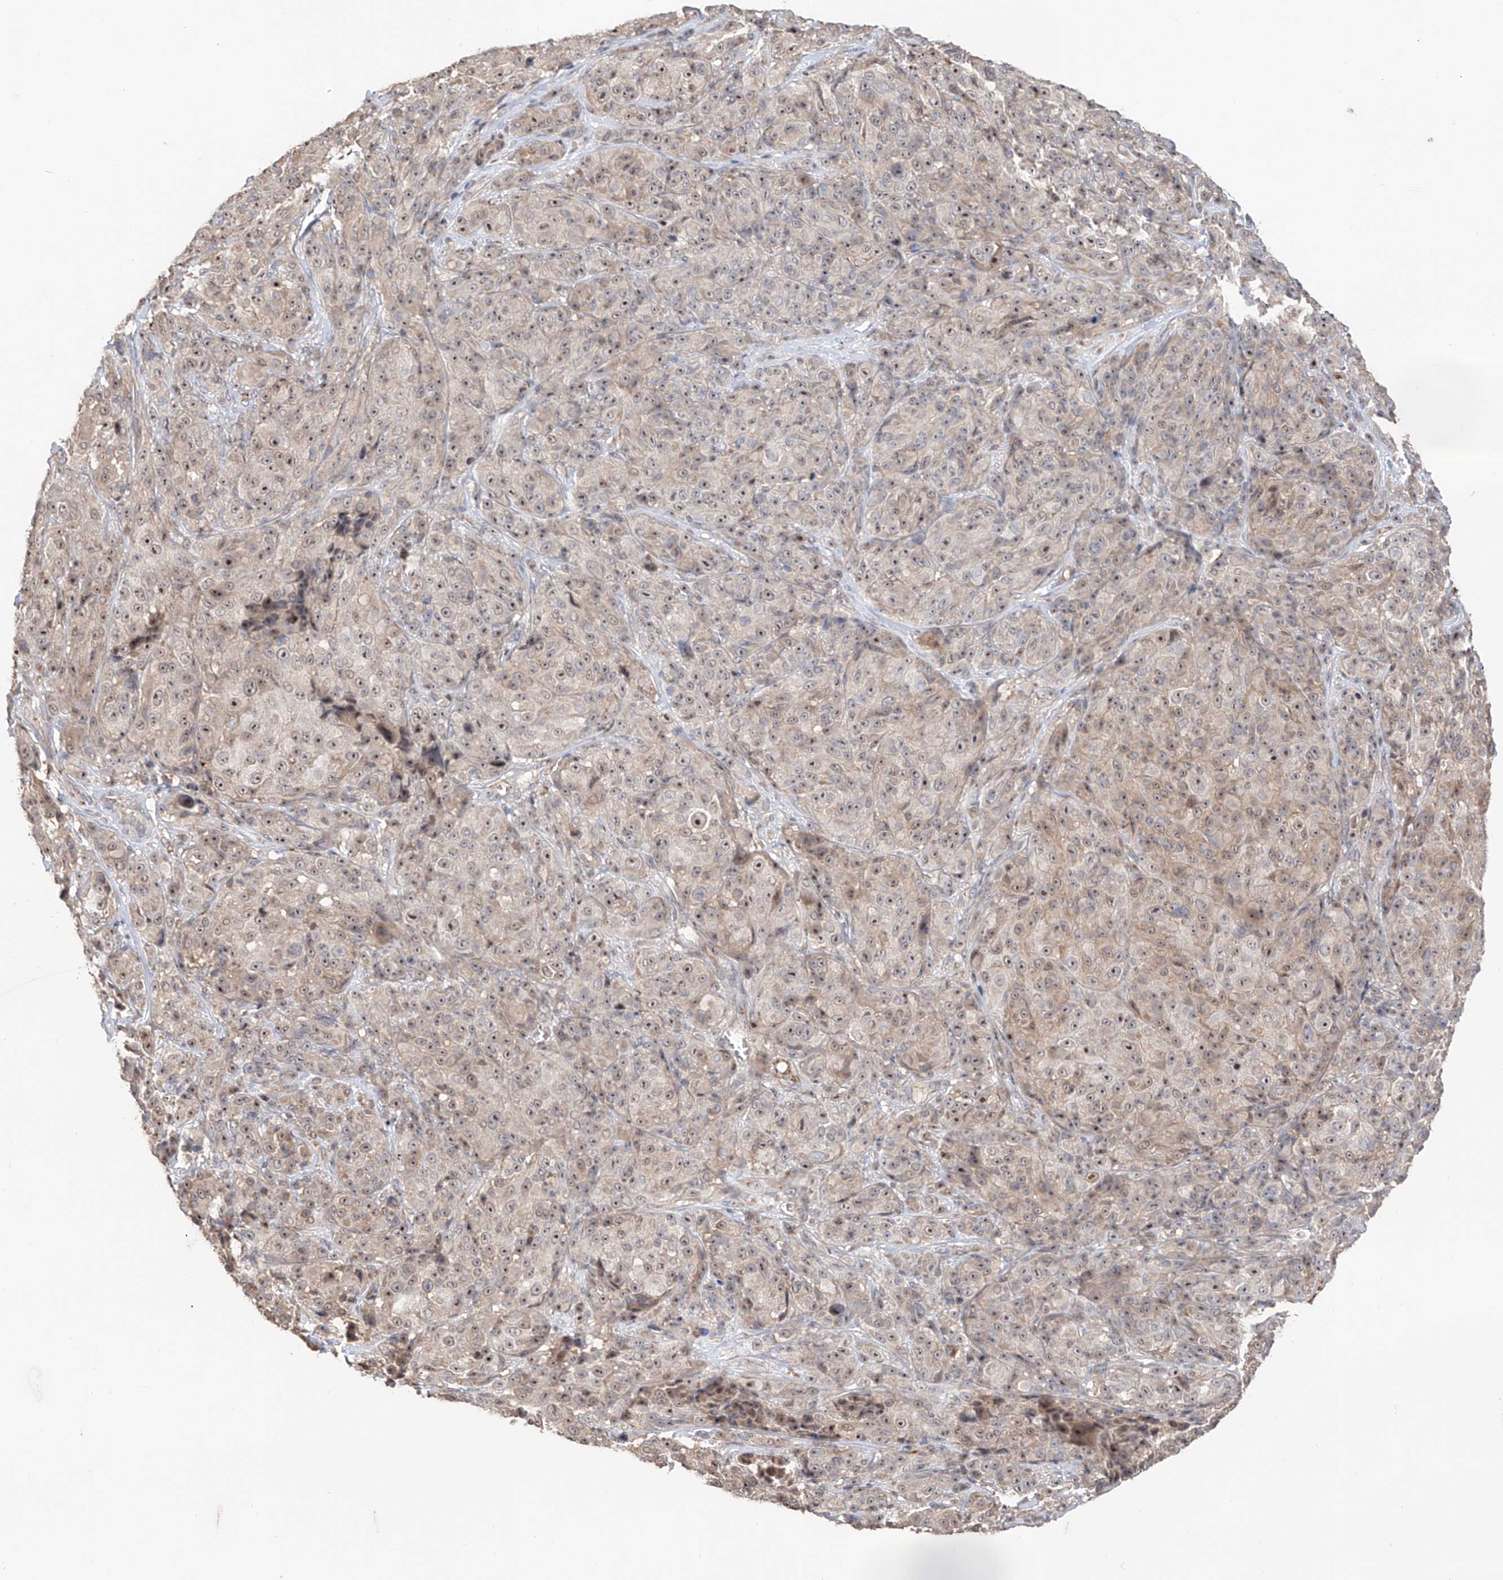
{"staining": {"intensity": "weak", "quantity": ">75%", "location": "cytoplasmic/membranous,nuclear"}, "tissue": "melanoma", "cell_type": "Tumor cells", "image_type": "cancer", "snomed": [{"axis": "morphology", "description": "Malignant melanoma, NOS"}, {"axis": "topography", "description": "Skin"}], "caption": "Immunohistochemical staining of human malignant melanoma shows weak cytoplasmic/membranous and nuclear protein staining in about >75% of tumor cells.", "gene": "EDN1", "patient": {"sex": "male", "age": 73}}